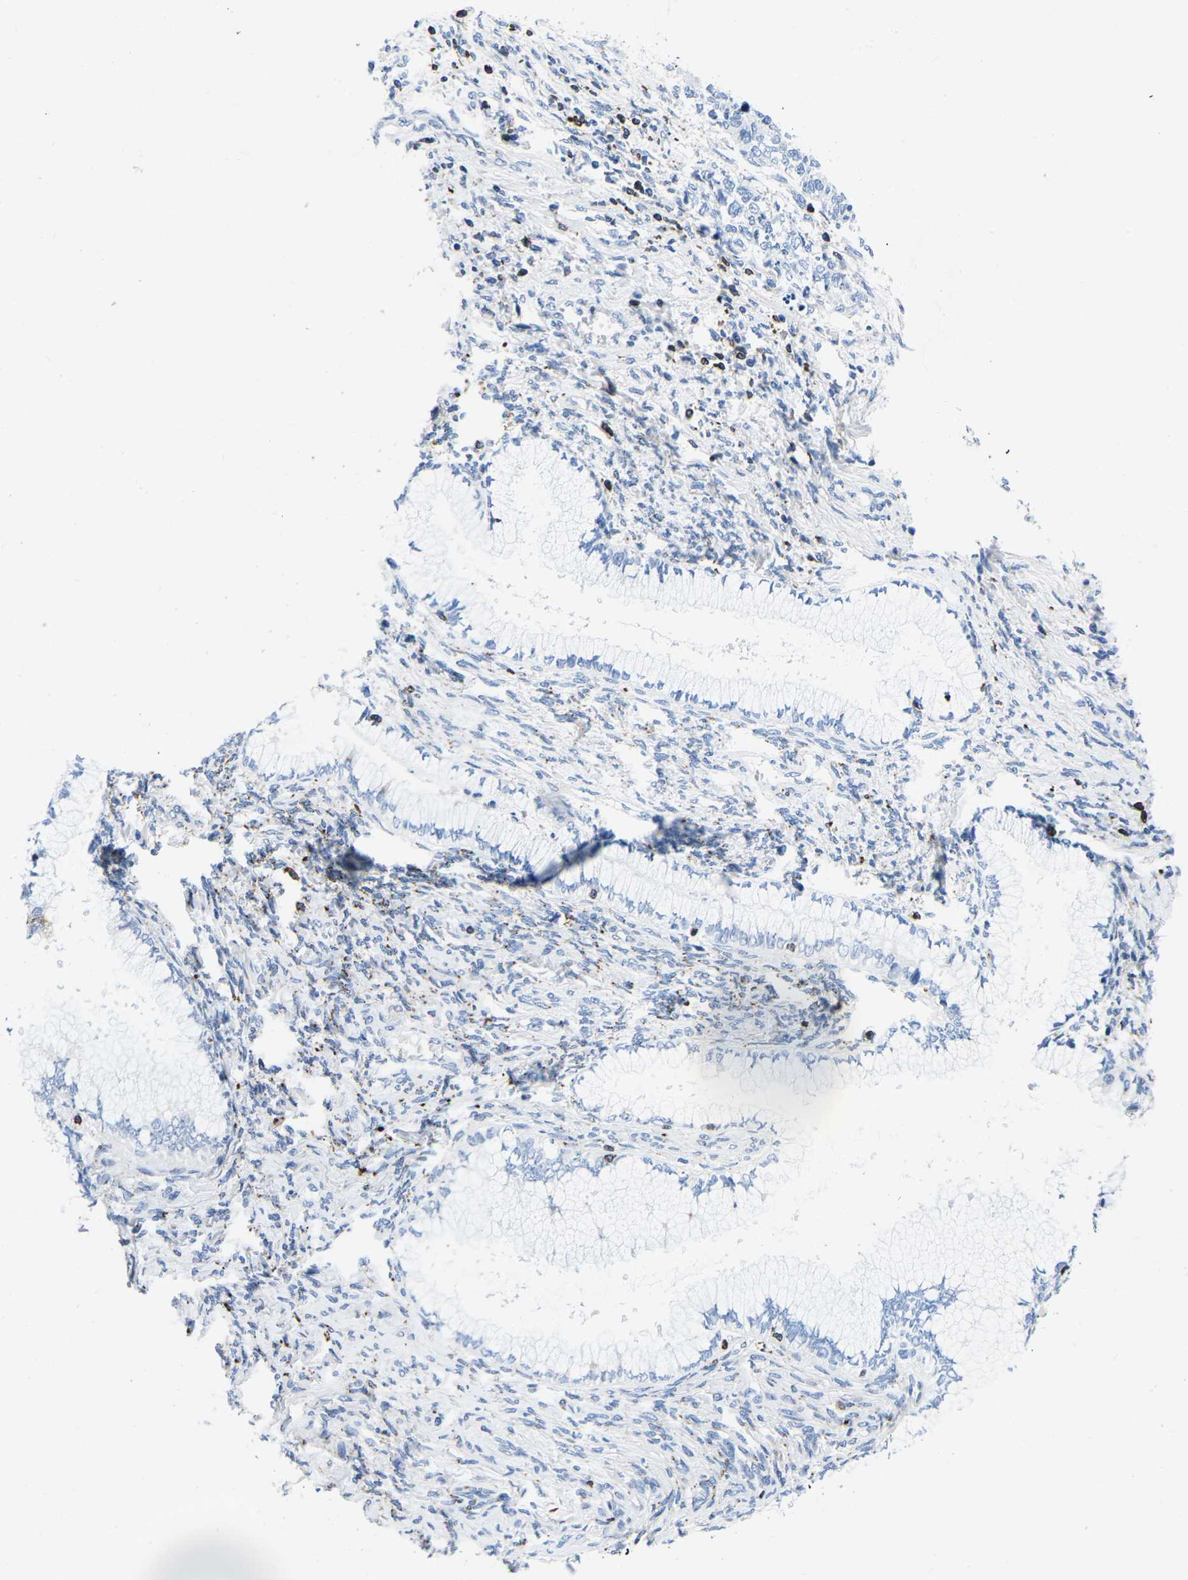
{"staining": {"intensity": "negative", "quantity": "none", "location": "none"}, "tissue": "cervical cancer", "cell_type": "Tumor cells", "image_type": "cancer", "snomed": [{"axis": "morphology", "description": "Squamous cell carcinoma, NOS"}, {"axis": "topography", "description": "Cervix"}], "caption": "Photomicrograph shows no protein staining in tumor cells of cervical cancer tissue.", "gene": "CTSW", "patient": {"sex": "female", "age": 63}}